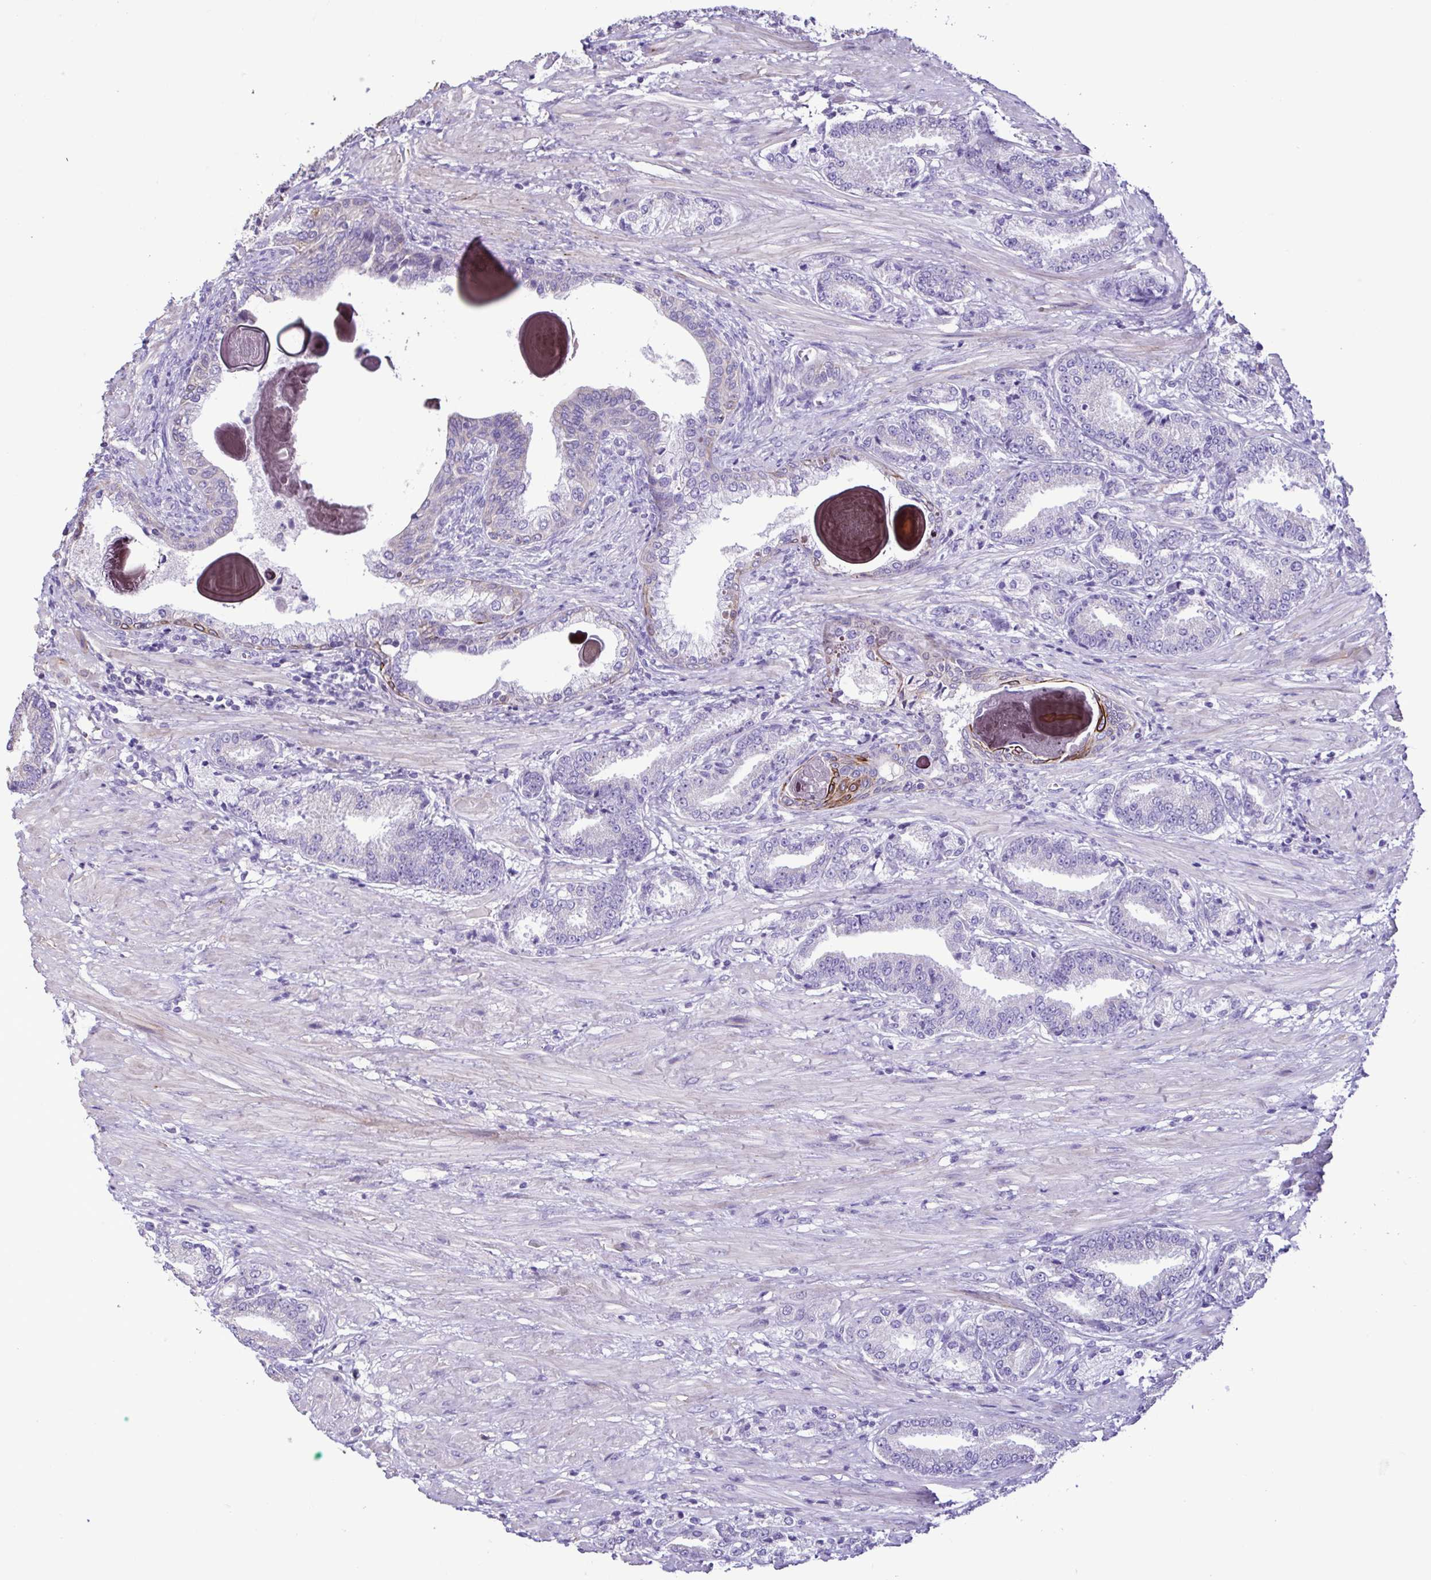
{"staining": {"intensity": "negative", "quantity": "none", "location": "none"}, "tissue": "prostate cancer", "cell_type": "Tumor cells", "image_type": "cancer", "snomed": [{"axis": "morphology", "description": "Adenocarcinoma, High grade"}, {"axis": "topography", "description": "Prostate and seminal vesicle, NOS"}], "caption": "The photomicrograph exhibits no staining of tumor cells in prostate cancer. The staining is performed using DAB (3,3'-diaminobenzidine) brown chromogen with nuclei counter-stained in using hematoxylin.", "gene": "PLA2G4E", "patient": {"sex": "male", "age": 61}}